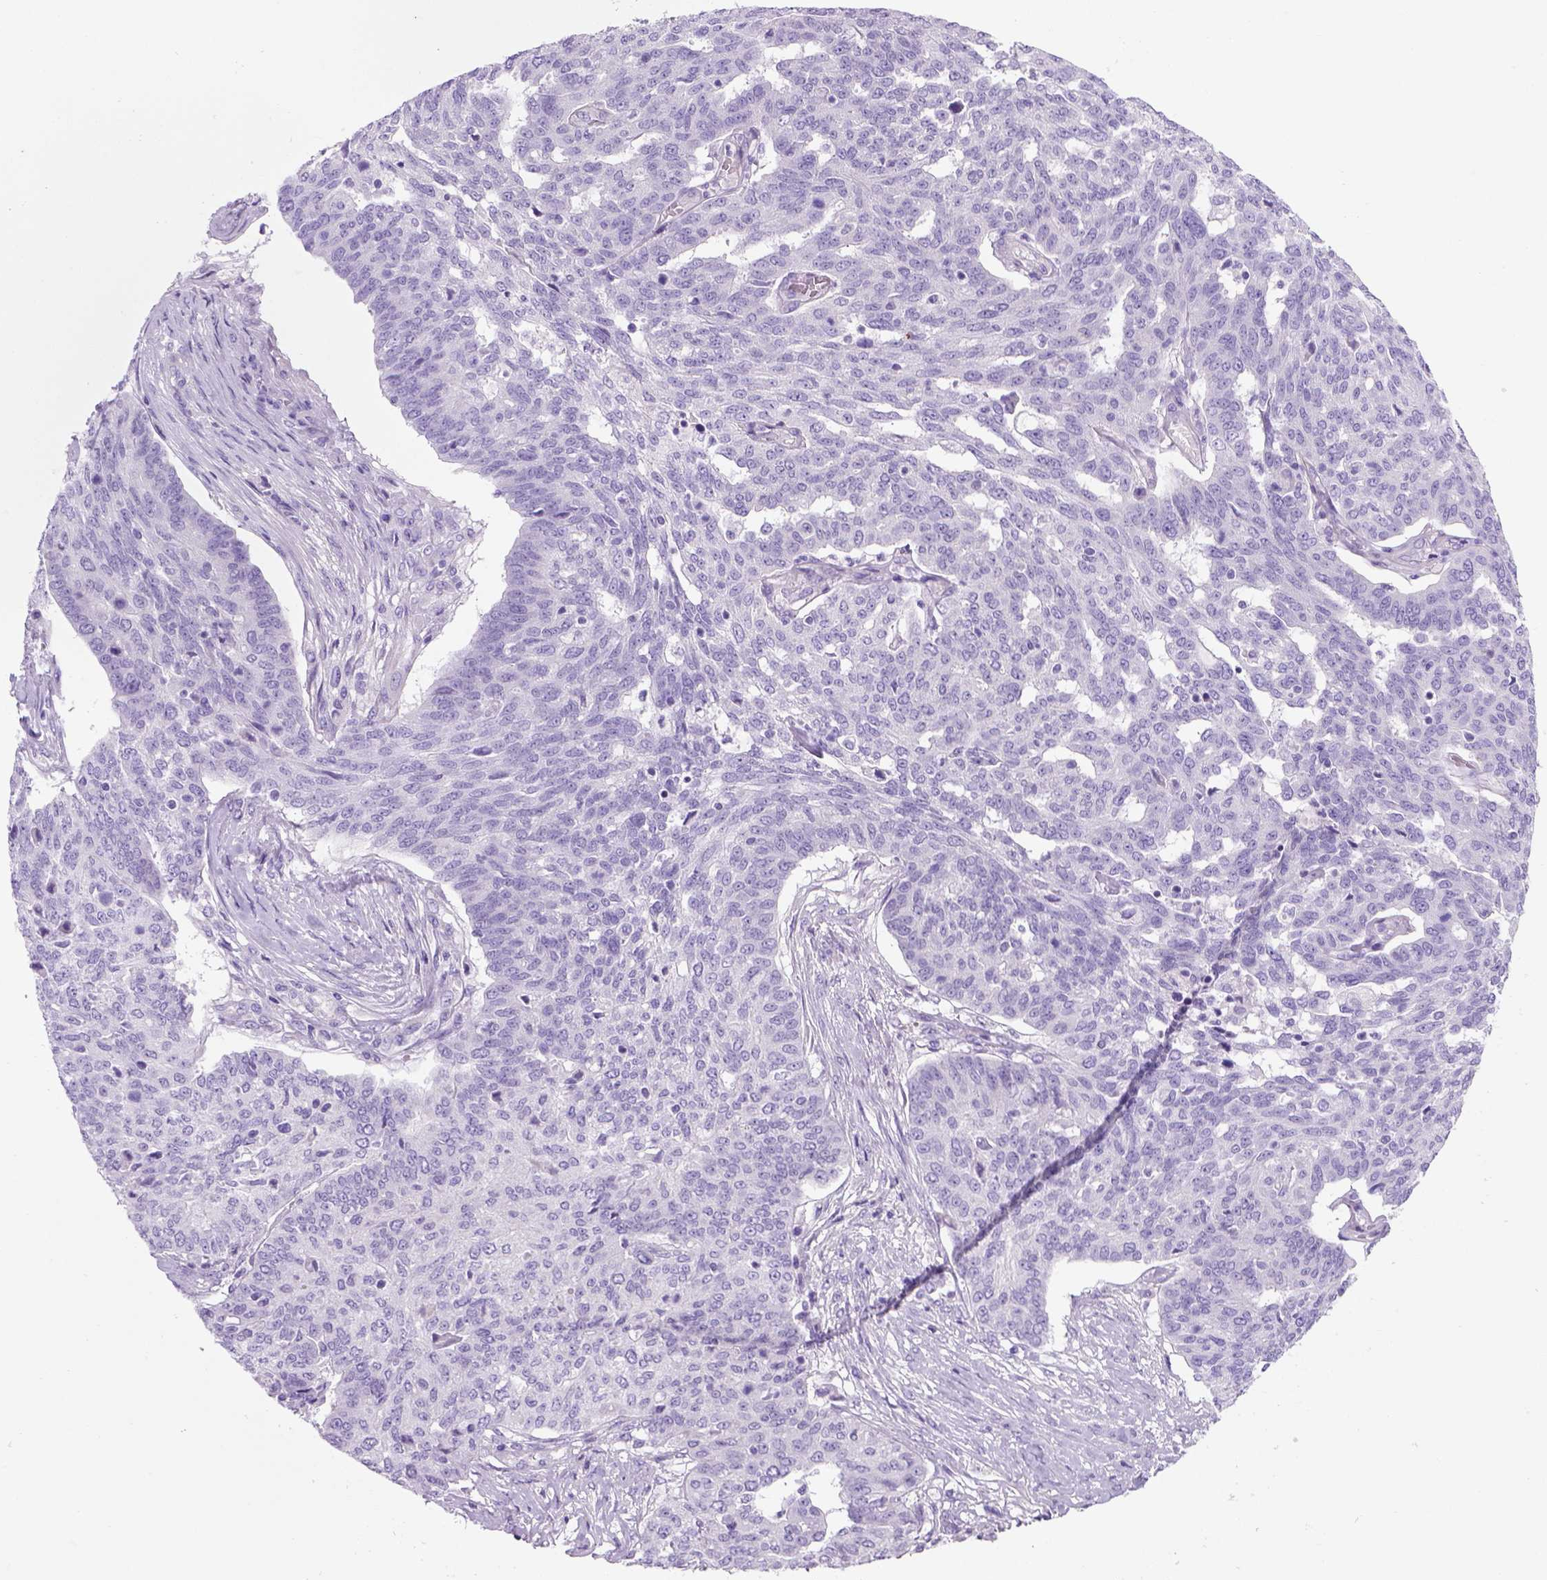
{"staining": {"intensity": "negative", "quantity": "none", "location": "none"}, "tissue": "ovarian cancer", "cell_type": "Tumor cells", "image_type": "cancer", "snomed": [{"axis": "morphology", "description": "Cystadenocarcinoma, serous, NOS"}, {"axis": "topography", "description": "Ovary"}], "caption": "The photomicrograph shows no staining of tumor cells in ovarian cancer.", "gene": "ARHGEF33", "patient": {"sex": "female", "age": 67}}